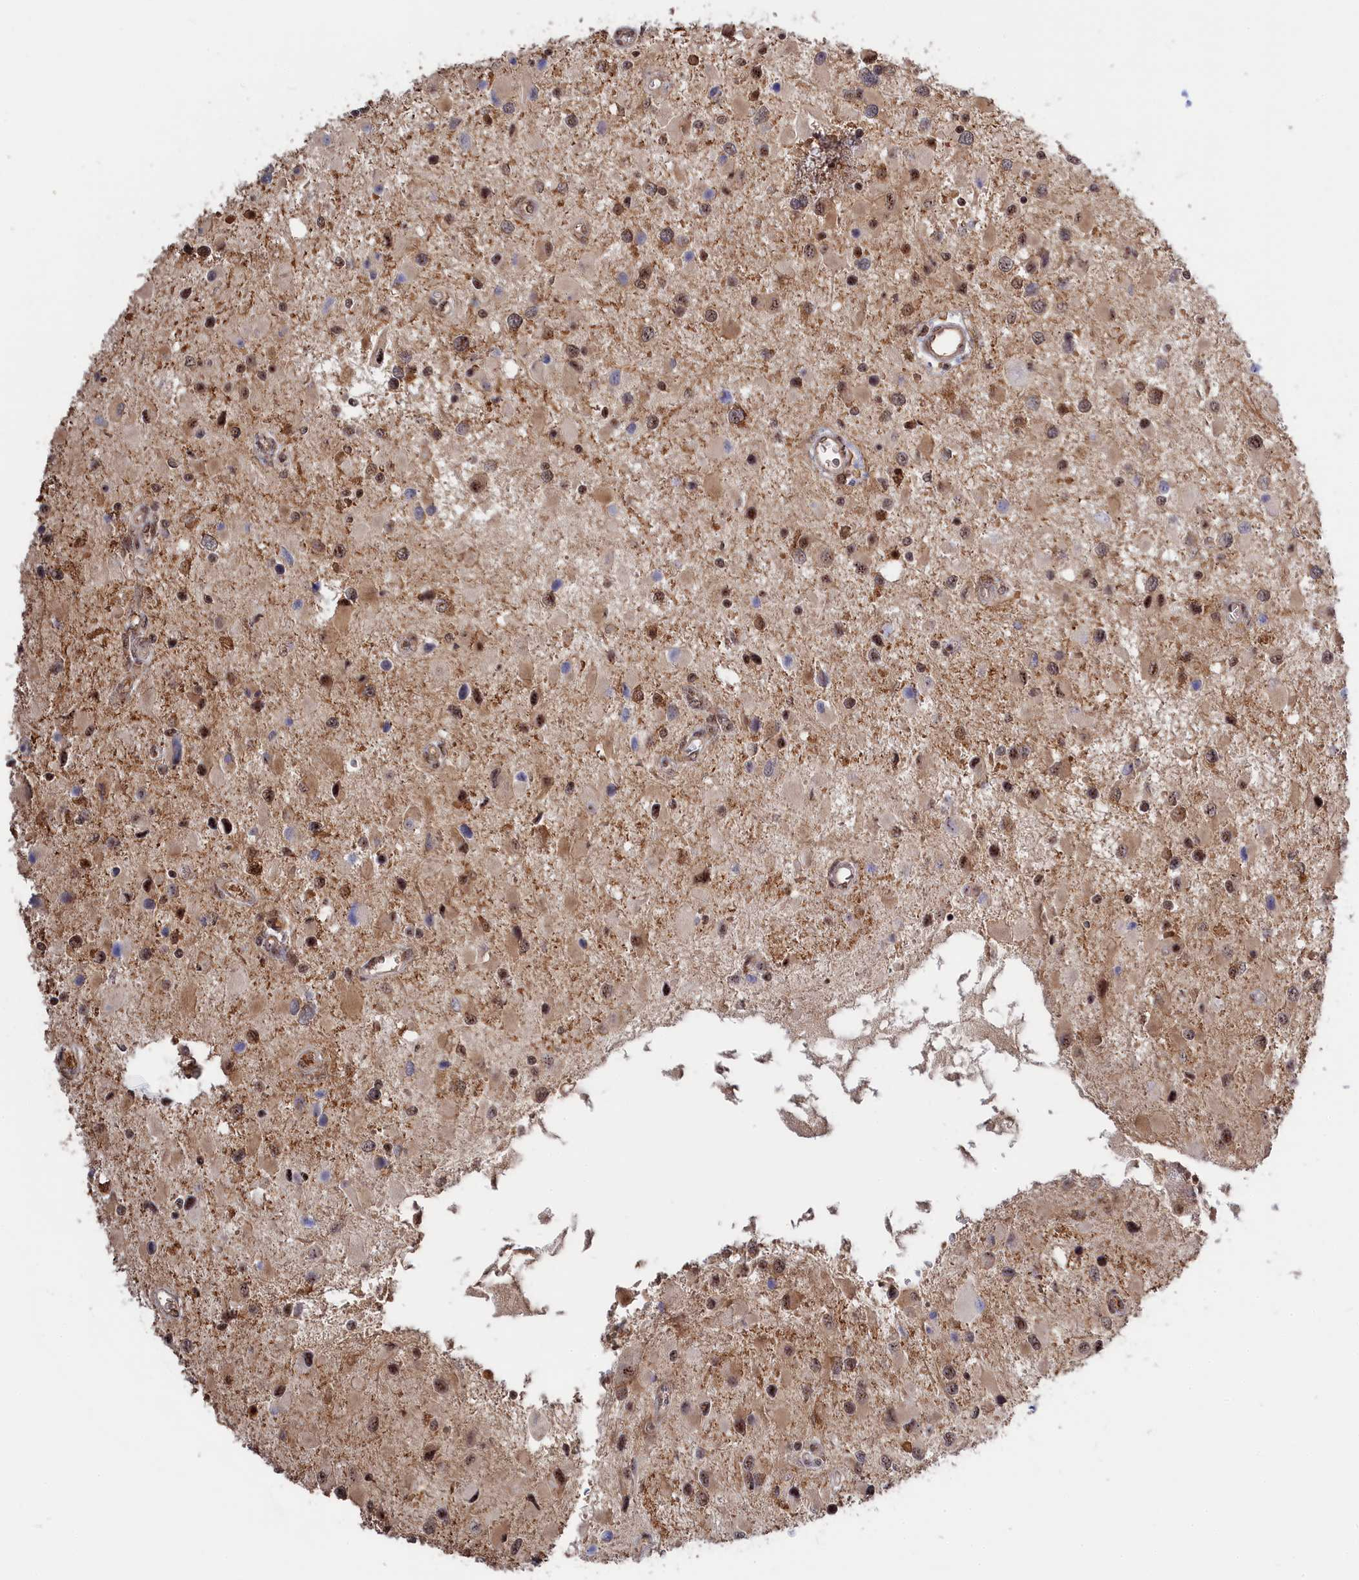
{"staining": {"intensity": "moderate", "quantity": "25%-75%", "location": "cytoplasmic/membranous,nuclear"}, "tissue": "glioma", "cell_type": "Tumor cells", "image_type": "cancer", "snomed": [{"axis": "morphology", "description": "Glioma, malignant, High grade"}, {"axis": "topography", "description": "Brain"}], "caption": "About 25%-75% of tumor cells in glioma reveal moderate cytoplasmic/membranous and nuclear protein staining as visualized by brown immunohistochemical staining.", "gene": "TAB1", "patient": {"sex": "male", "age": 53}}